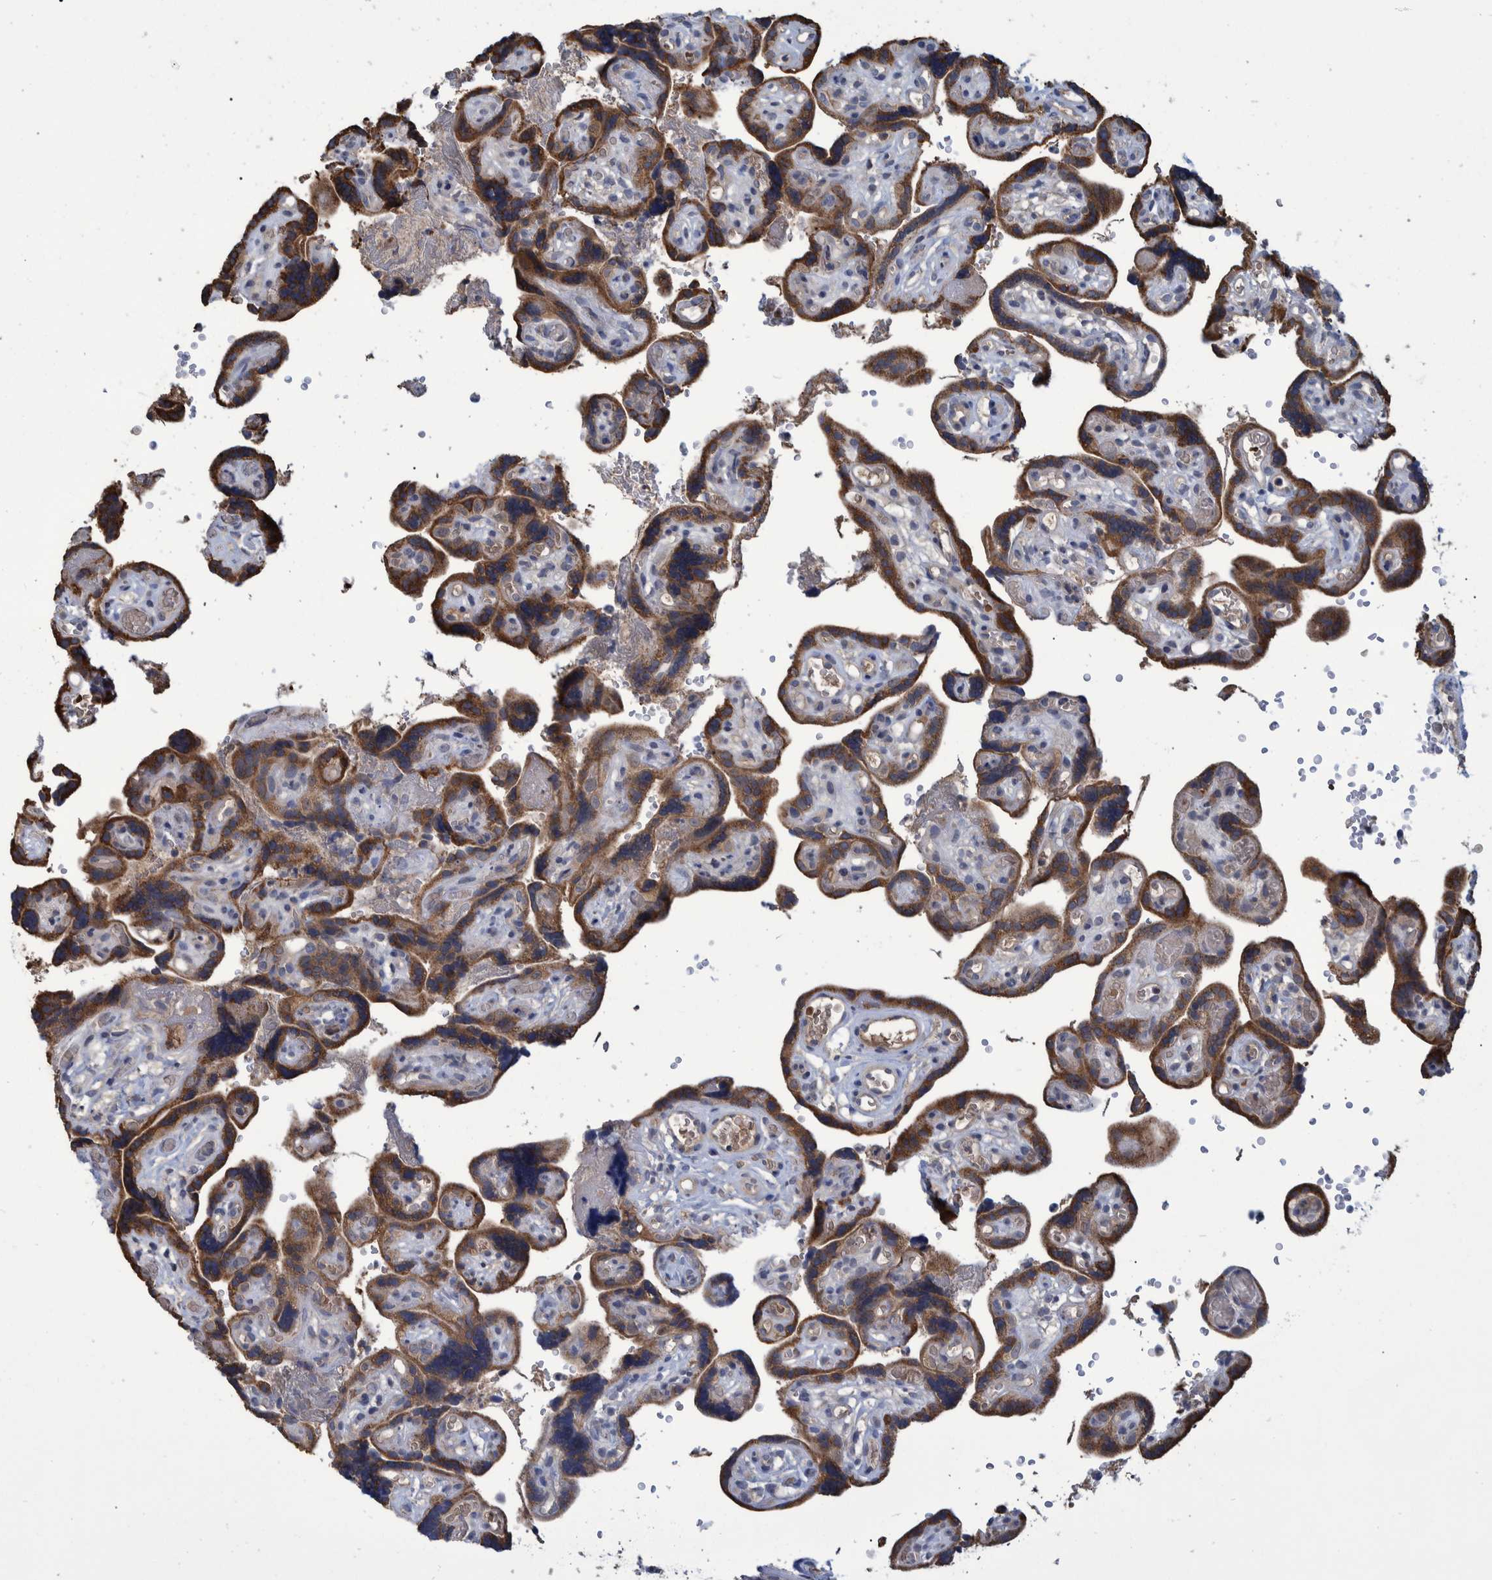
{"staining": {"intensity": "weak", "quantity": "25%-75%", "location": "cytoplasmic/membranous"}, "tissue": "placenta", "cell_type": "Decidual cells", "image_type": "normal", "snomed": [{"axis": "morphology", "description": "Normal tissue, NOS"}, {"axis": "topography", "description": "Placenta"}], "caption": "DAB (3,3'-diaminobenzidine) immunohistochemical staining of unremarkable placenta reveals weak cytoplasmic/membranous protein expression in approximately 25%-75% of decidual cells.", "gene": "PCYT2", "patient": {"sex": "female", "age": 30}}